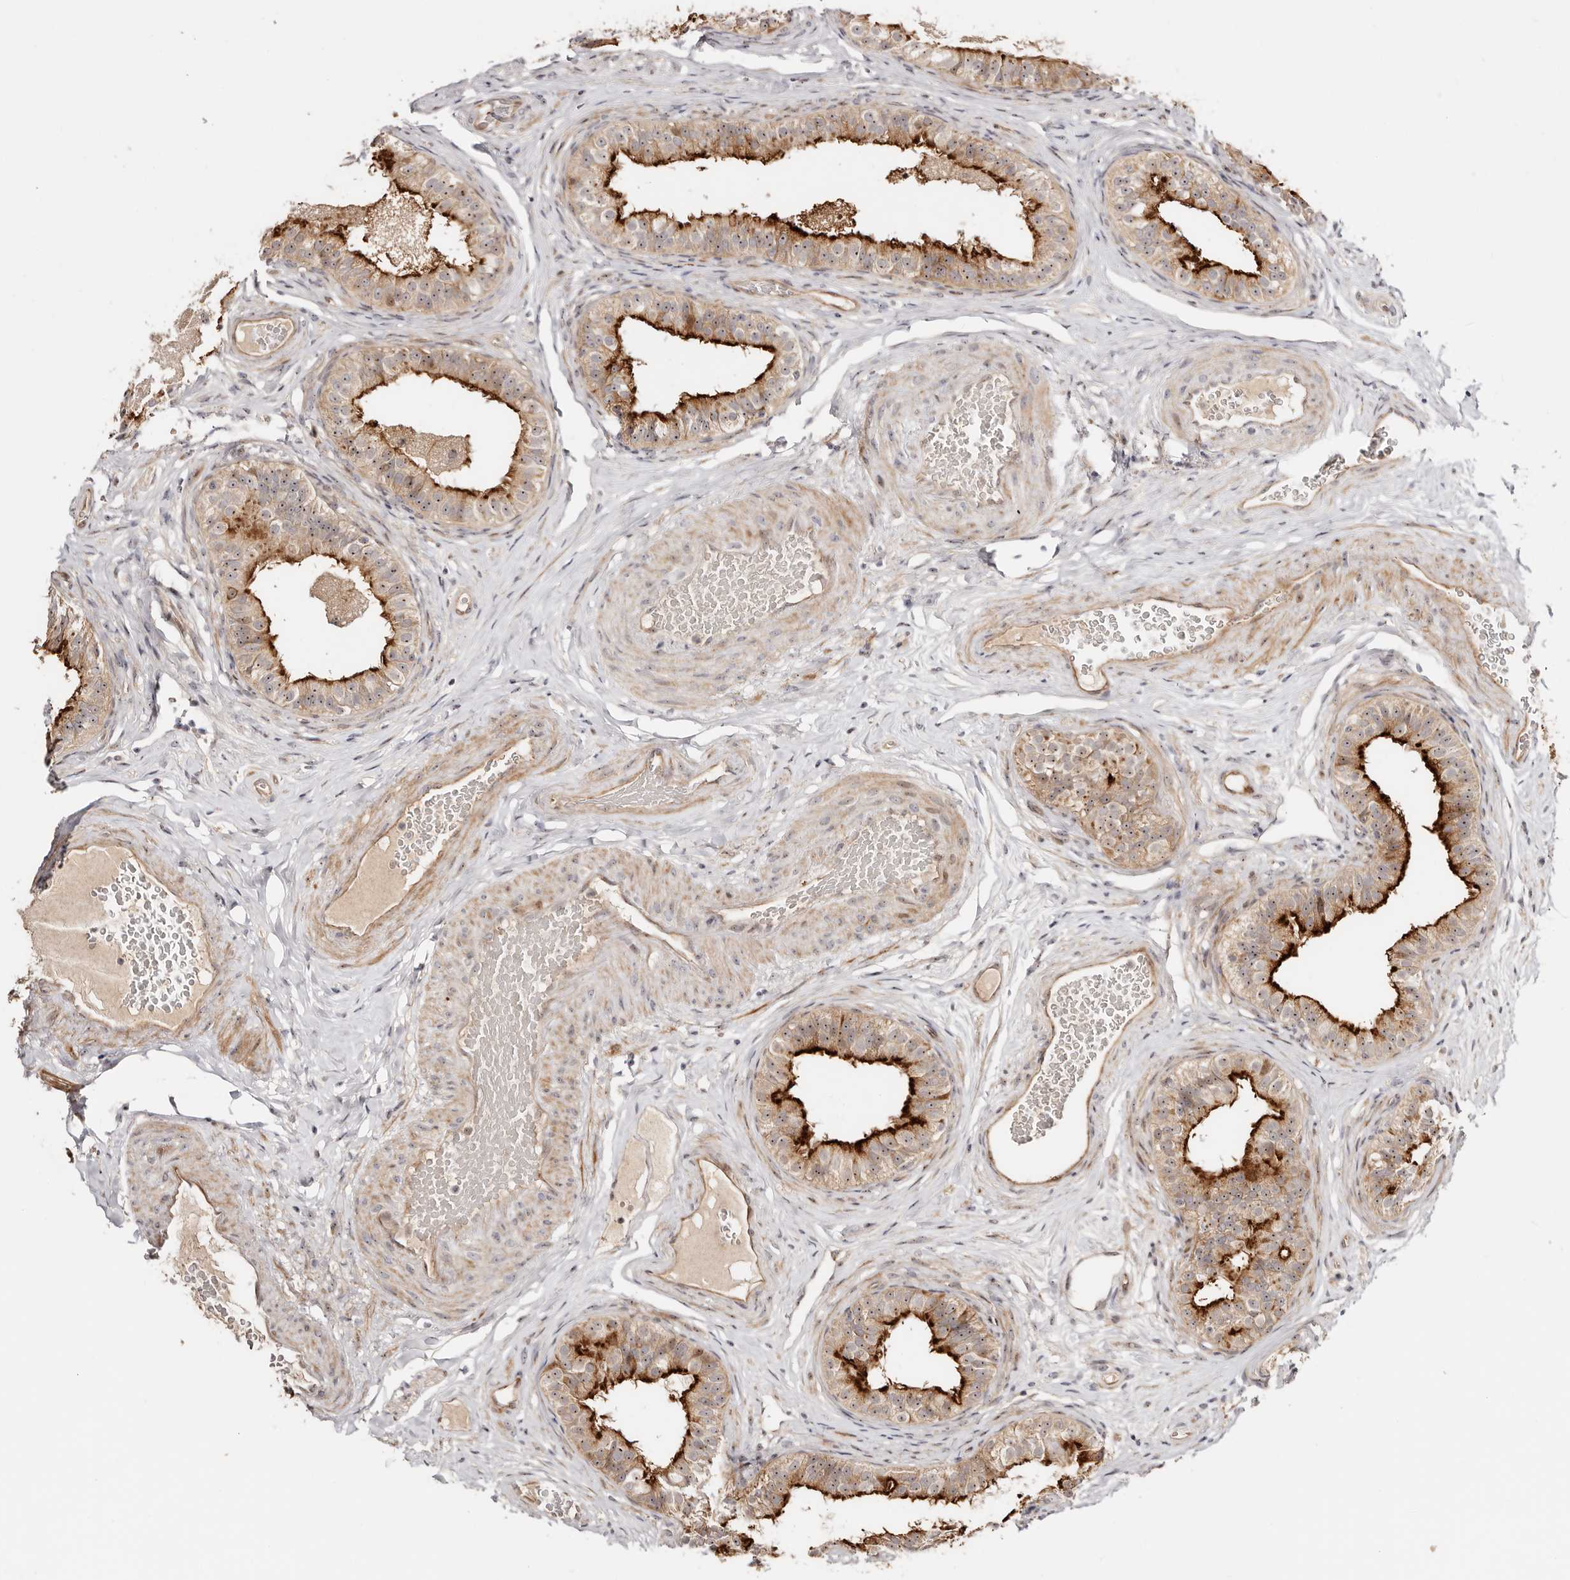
{"staining": {"intensity": "strong", "quantity": "25%-75%", "location": "cytoplasmic/membranous,nuclear"}, "tissue": "epididymis", "cell_type": "Glandular cells", "image_type": "normal", "snomed": [{"axis": "morphology", "description": "Normal tissue, NOS"}, {"axis": "topography", "description": "Epididymis"}], "caption": "IHC (DAB (3,3'-diaminobenzidine)) staining of unremarkable epididymis demonstrates strong cytoplasmic/membranous,nuclear protein expression in approximately 25%-75% of glandular cells.", "gene": "ODF2L", "patient": {"sex": "male", "age": 49}}